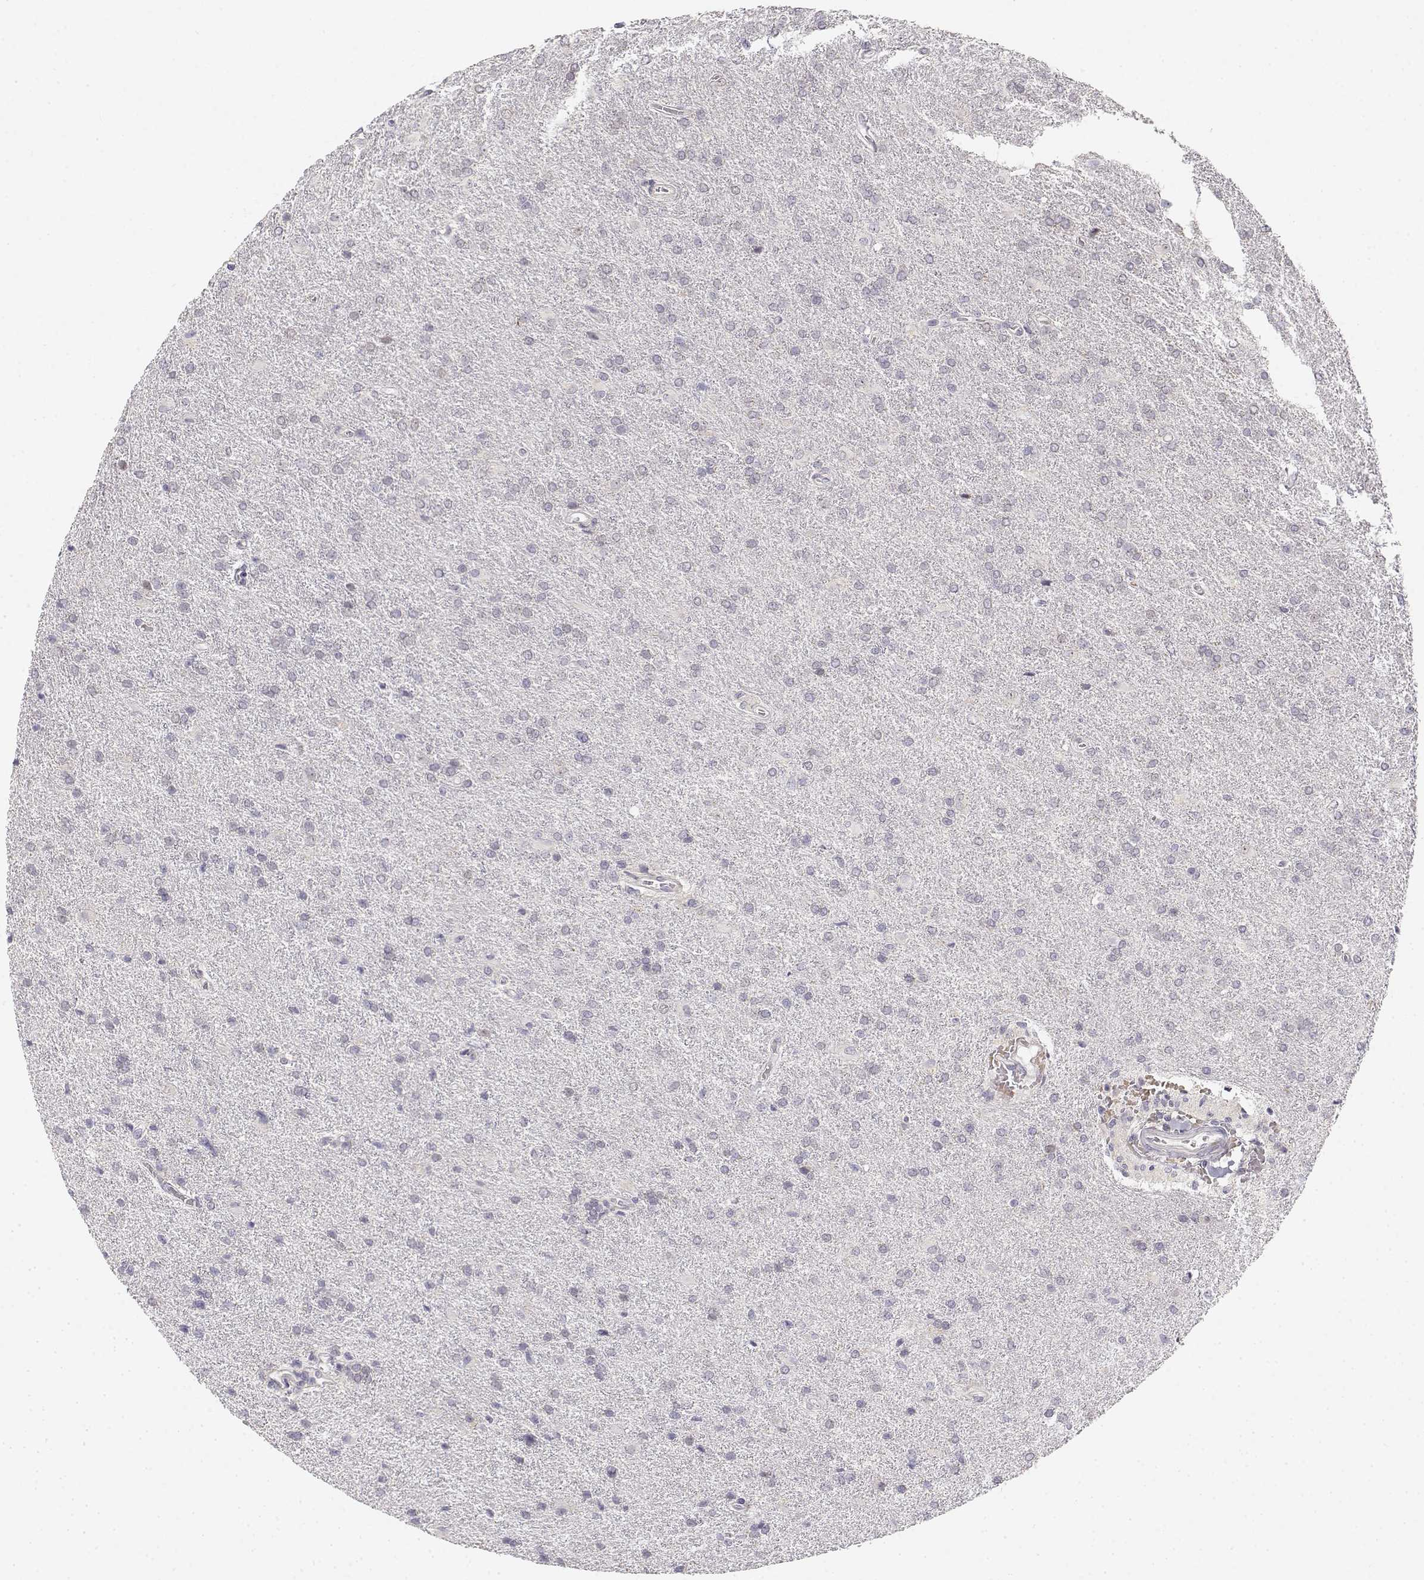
{"staining": {"intensity": "negative", "quantity": "none", "location": "none"}, "tissue": "glioma", "cell_type": "Tumor cells", "image_type": "cancer", "snomed": [{"axis": "morphology", "description": "Glioma, malignant, High grade"}, {"axis": "topography", "description": "Brain"}], "caption": "Malignant glioma (high-grade) stained for a protein using immunohistochemistry reveals no expression tumor cells.", "gene": "GLIPR1L2", "patient": {"sex": "male", "age": 68}}